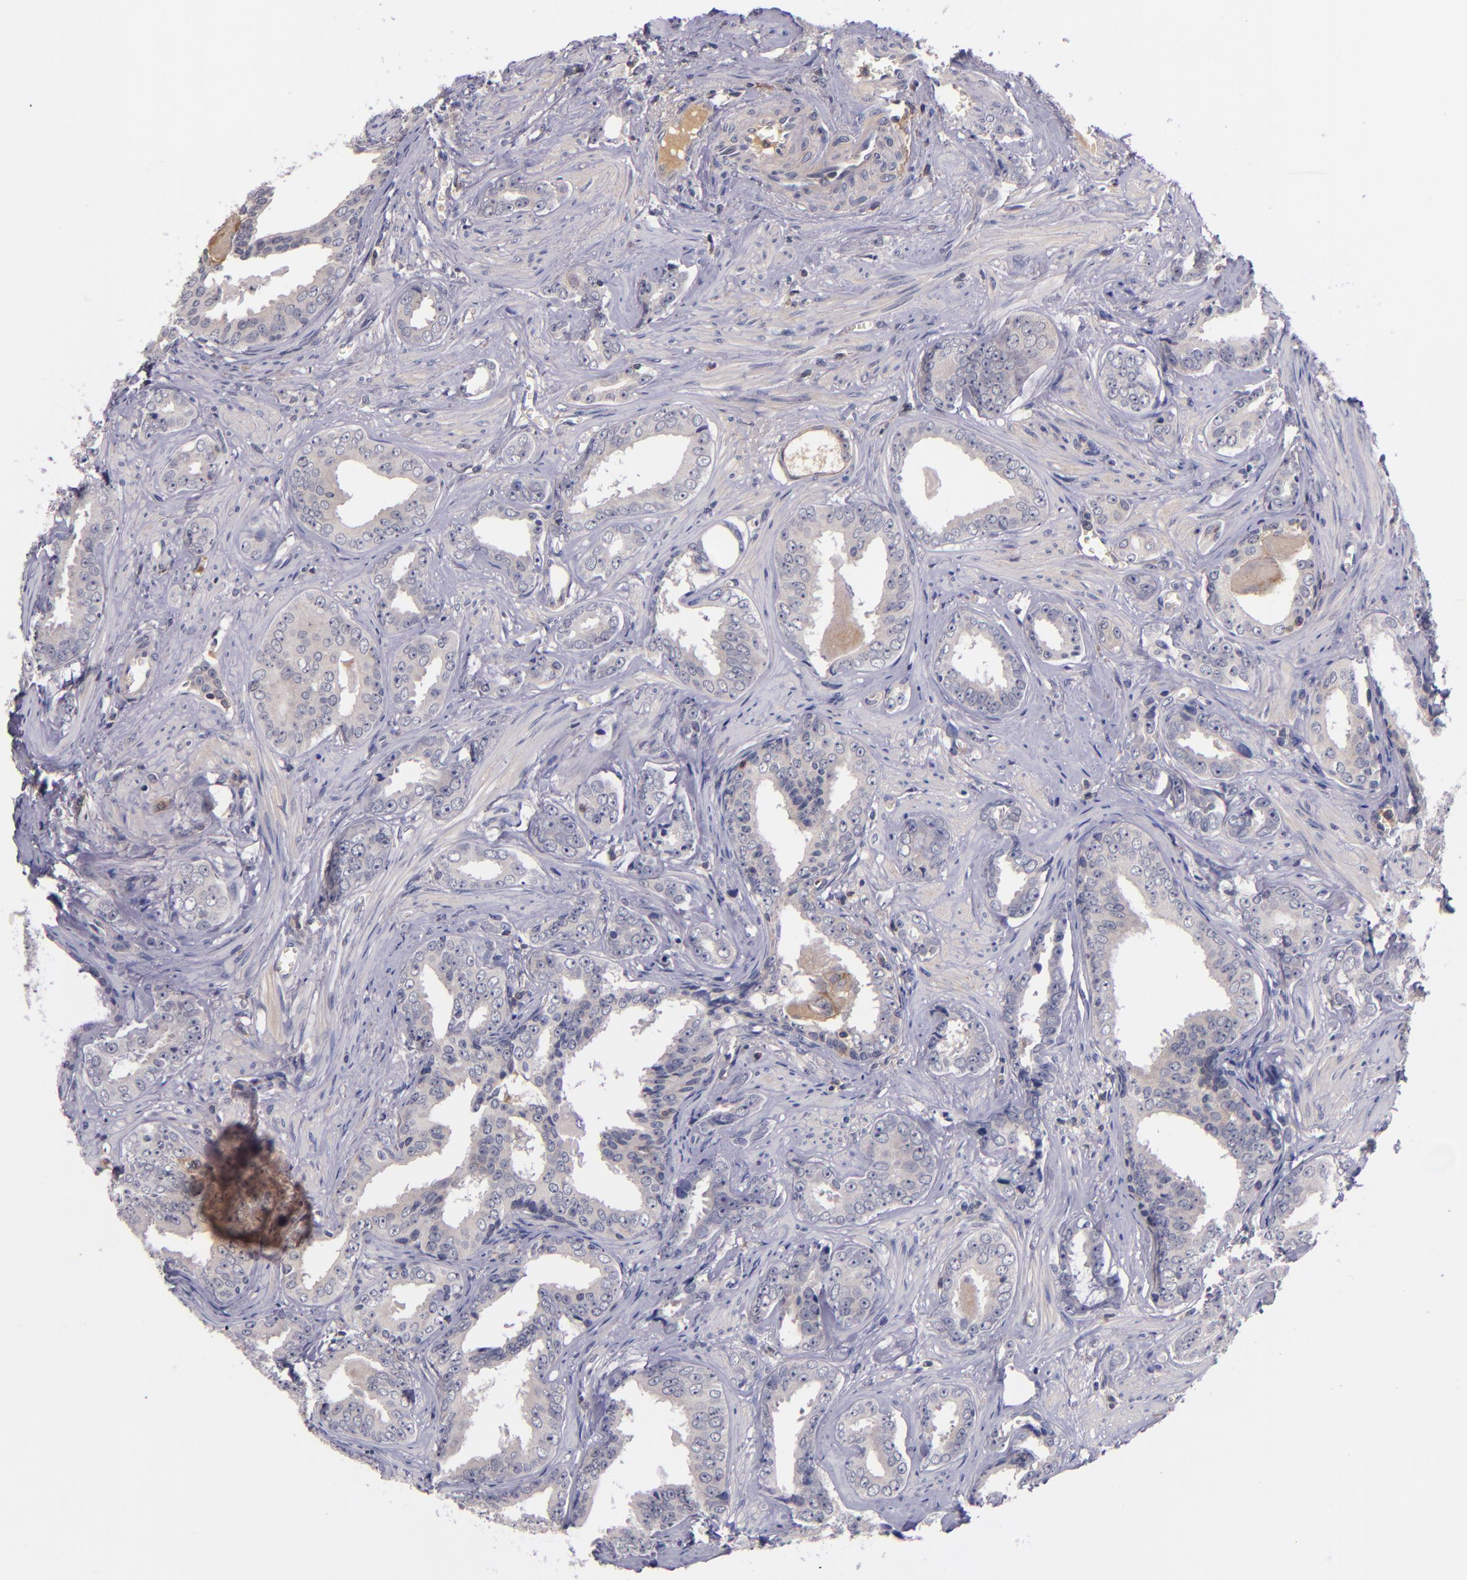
{"staining": {"intensity": "weak", "quantity": ">75%", "location": "cytoplasmic/membranous"}, "tissue": "prostate cancer", "cell_type": "Tumor cells", "image_type": "cancer", "snomed": [{"axis": "morphology", "description": "Adenocarcinoma, Medium grade"}, {"axis": "topography", "description": "Prostate"}], "caption": "Tumor cells exhibit low levels of weak cytoplasmic/membranous expression in approximately >75% of cells in human adenocarcinoma (medium-grade) (prostate).", "gene": "RBP4", "patient": {"sex": "male", "age": 79}}